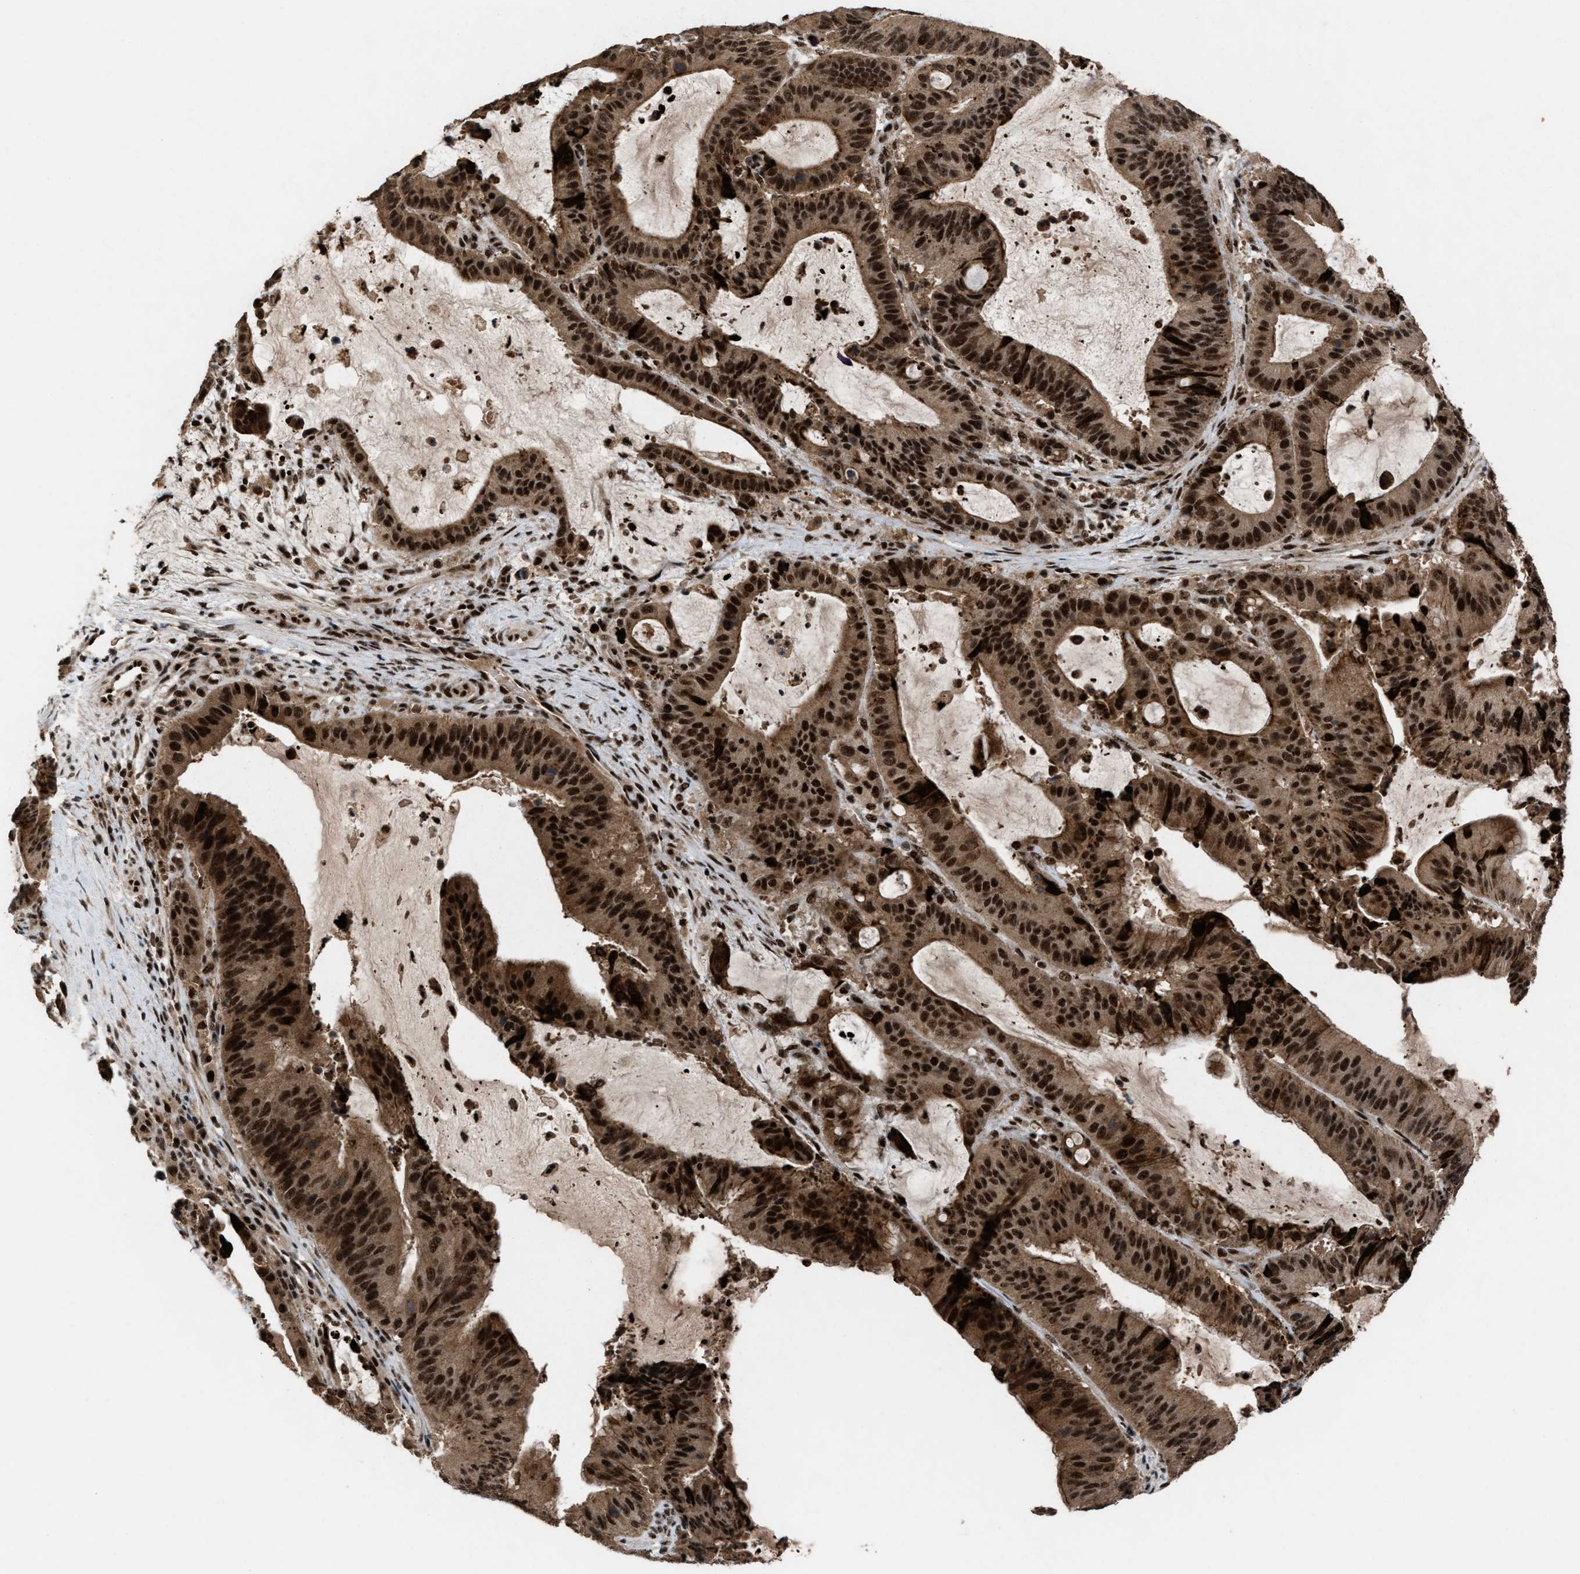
{"staining": {"intensity": "strong", "quantity": ">75%", "location": "cytoplasmic/membranous,nuclear"}, "tissue": "liver cancer", "cell_type": "Tumor cells", "image_type": "cancer", "snomed": [{"axis": "morphology", "description": "Normal tissue, NOS"}, {"axis": "morphology", "description": "Cholangiocarcinoma"}, {"axis": "topography", "description": "Liver"}, {"axis": "topography", "description": "Peripheral nerve tissue"}], "caption": "Immunohistochemical staining of liver cancer reveals high levels of strong cytoplasmic/membranous and nuclear protein positivity in approximately >75% of tumor cells.", "gene": "PRPF4", "patient": {"sex": "female", "age": 73}}